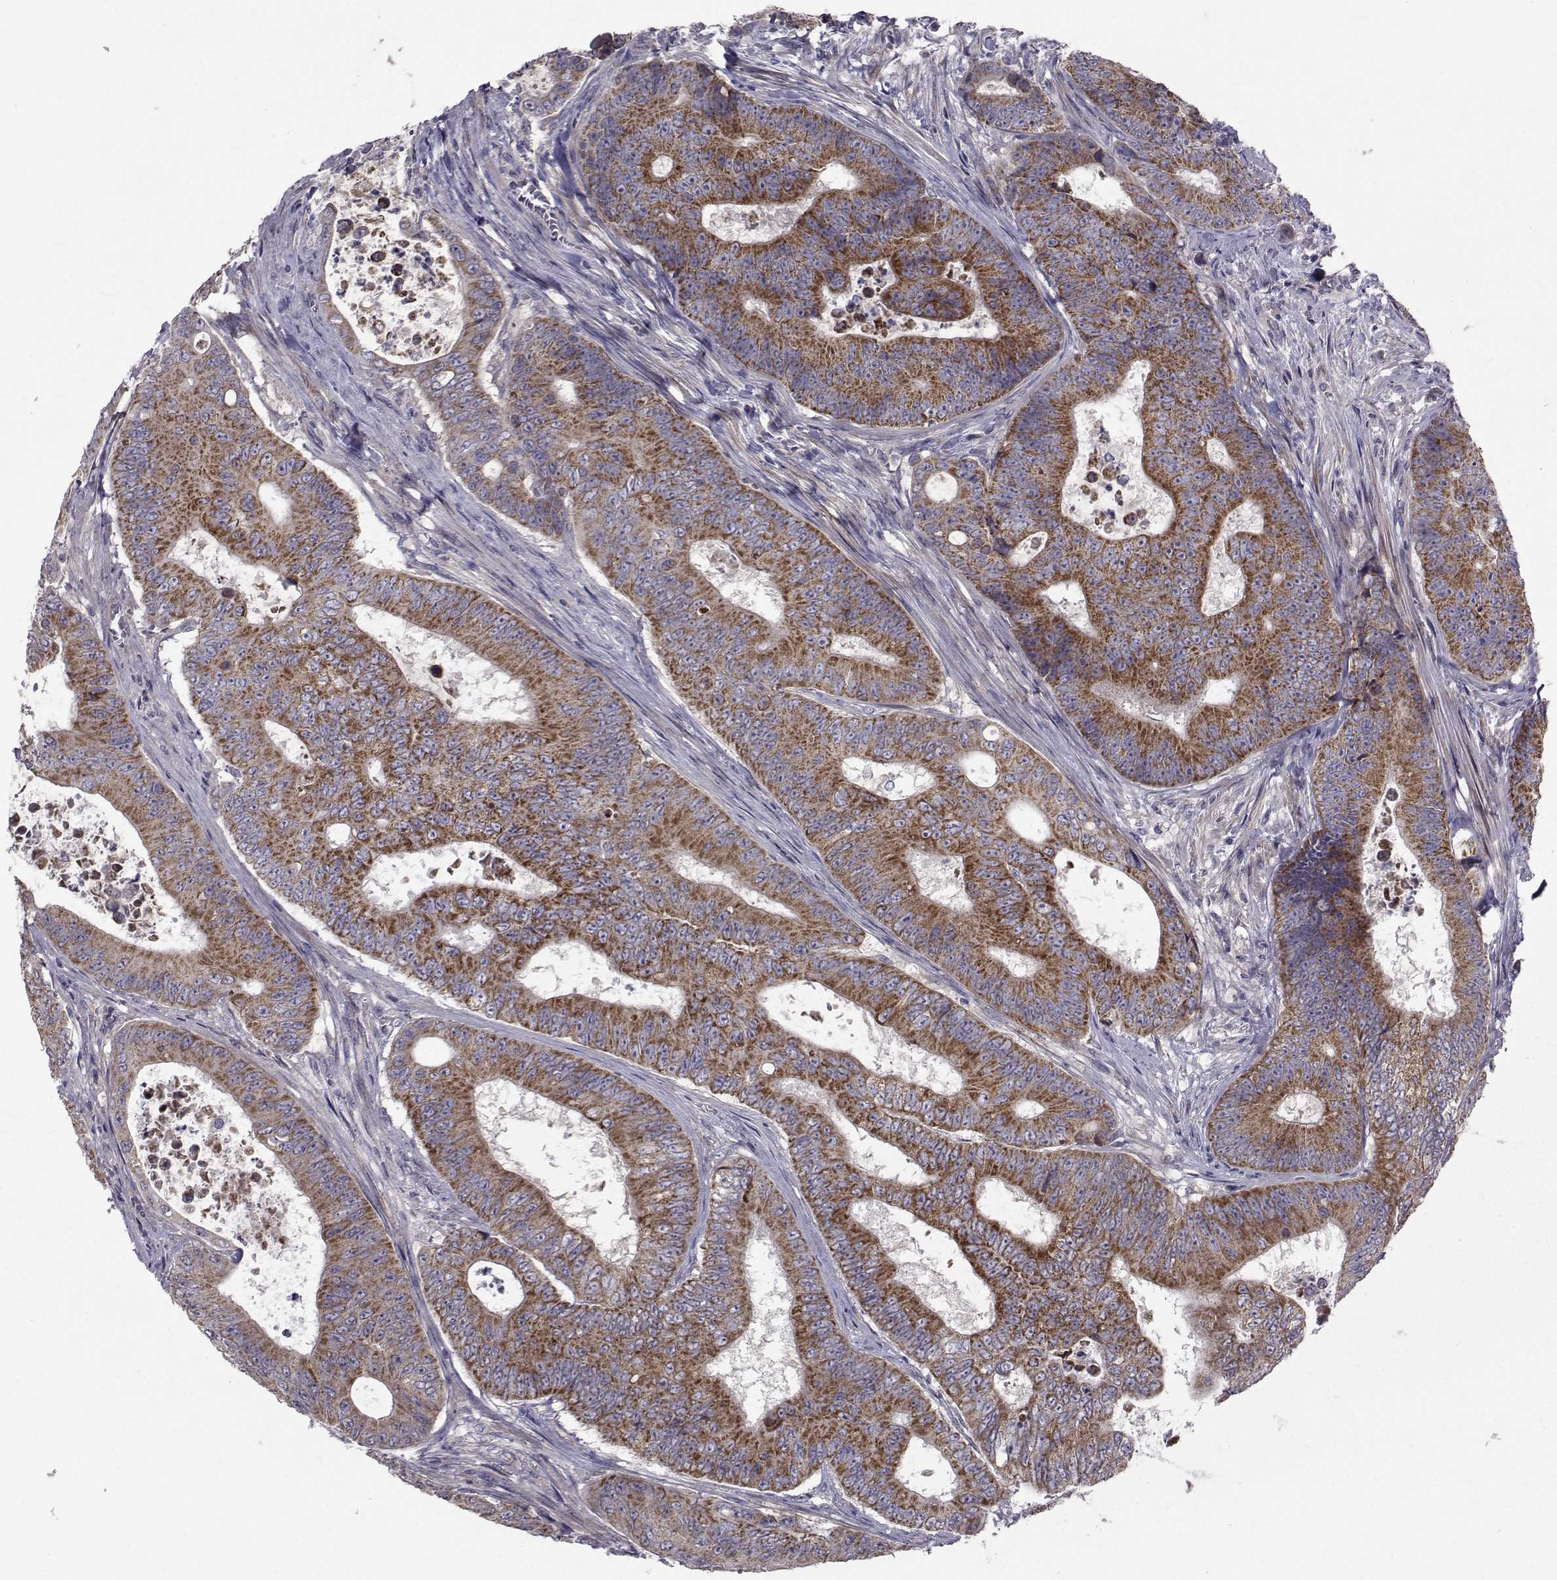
{"staining": {"intensity": "strong", "quantity": "25%-75%", "location": "cytoplasmic/membranous"}, "tissue": "colorectal cancer", "cell_type": "Tumor cells", "image_type": "cancer", "snomed": [{"axis": "morphology", "description": "Adenocarcinoma, NOS"}, {"axis": "topography", "description": "Colon"}], "caption": "An IHC histopathology image of neoplastic tissue is shown. Protein staining in brown labels strong cytoplasmic/membranous positivity in colorectal cancer (adenocarcinoma) within tumor cells. (IHC, brightfield microscopy, high magnification).", "gene": "CFAP74", "patient": {"sex": "female", "age": 48}}